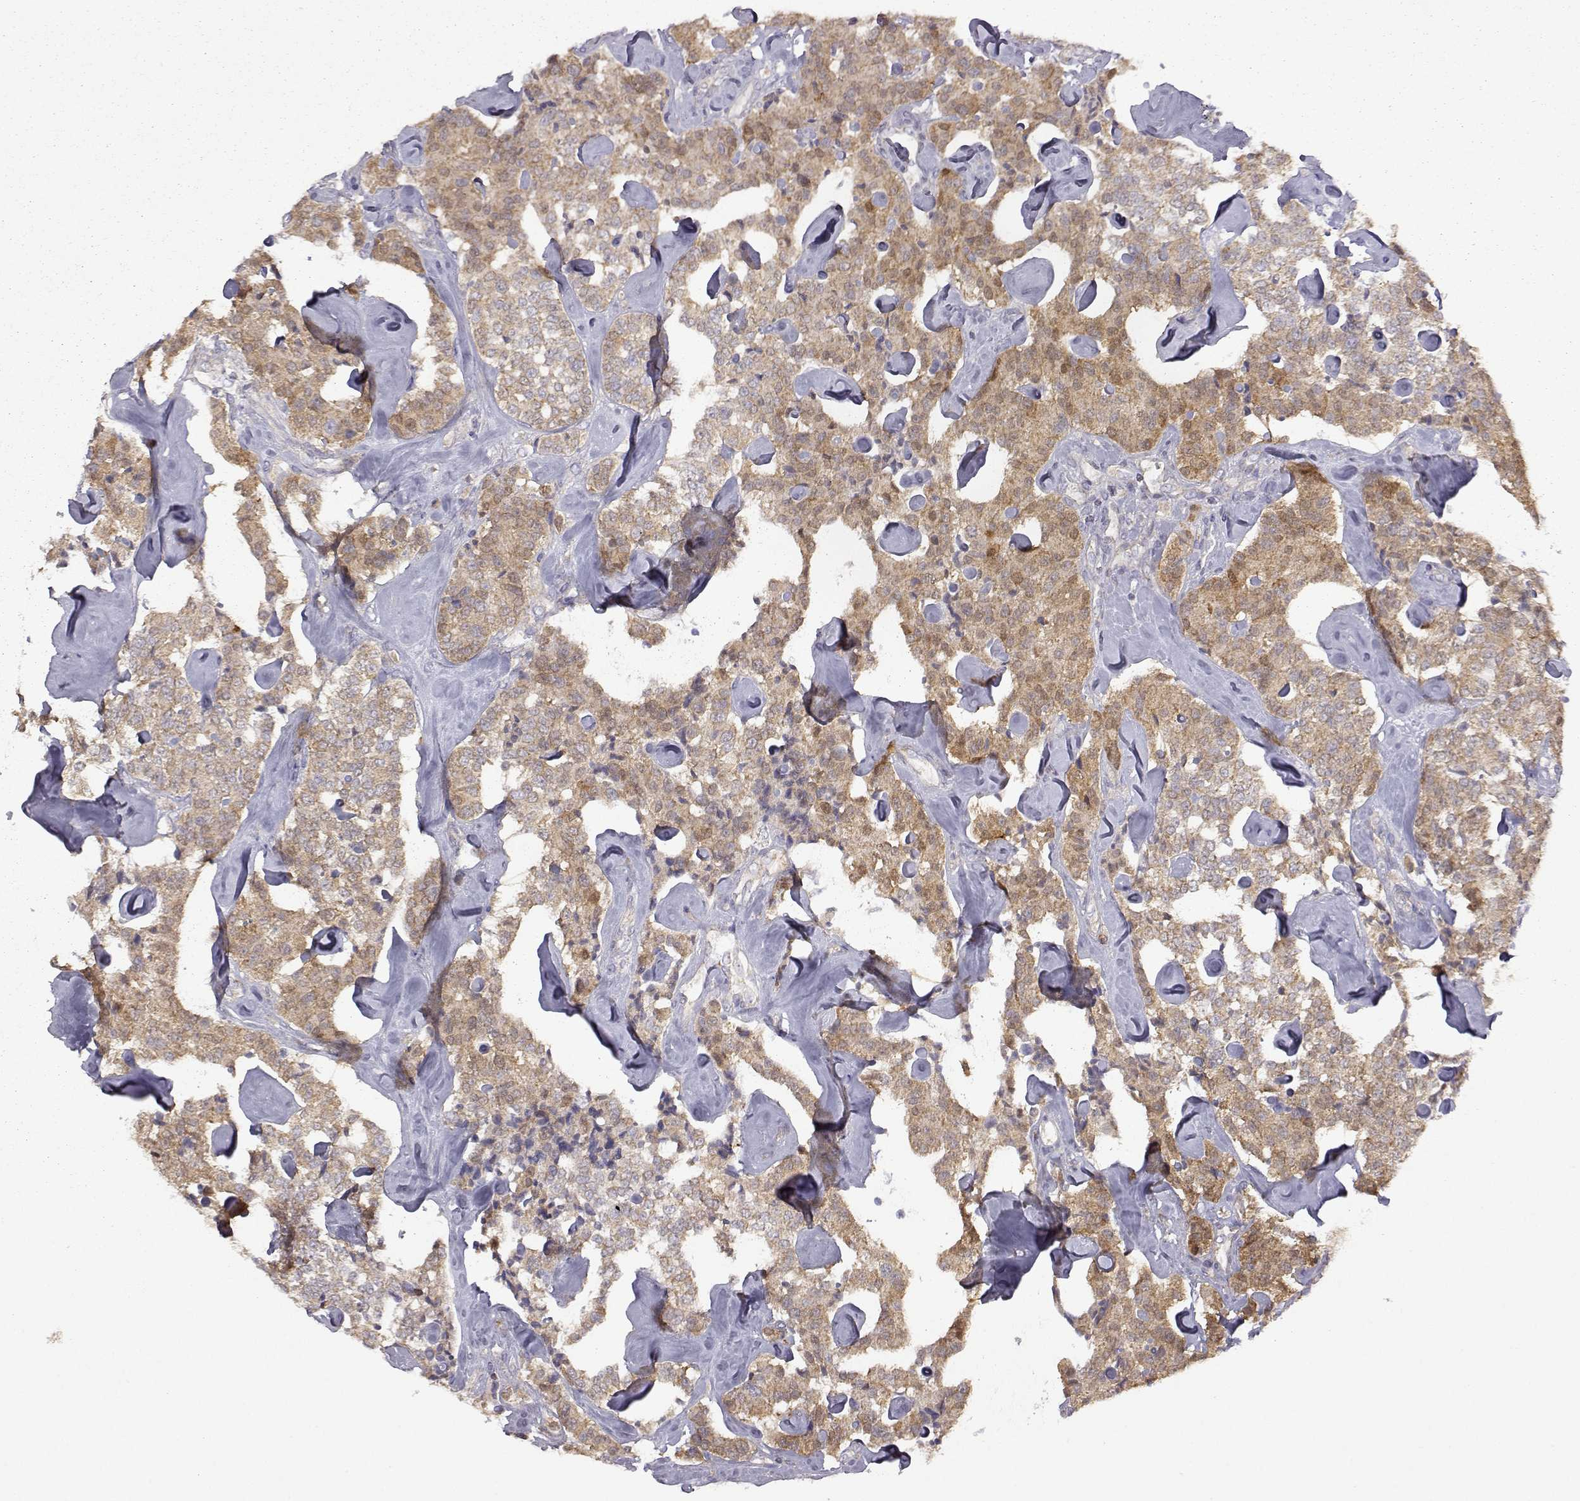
{"staining": {"intensity": "moderate", "quantity": ">75%", "location": "cytoplasmic/membranous"}, "tissue": "carcinoid", "cell_type": "Tumor cells", "image_type": "cancer", "snomed": [{"axis": "morphology", "description": "Carcinoid, malignant, NOS"}, {"axis": "topography", "description": "Pancreas"}], "caption": "Carcinoid stained with DAB immunohistochemistry (IHC) demonstrates medium levels of moderate cytoplasmic/membranous staining in about >75% of tumor cells. (IHC, brightfield microscopy, high magnification).", "gene": "DDC", "patient": {"sex": "male", "age": 41}}